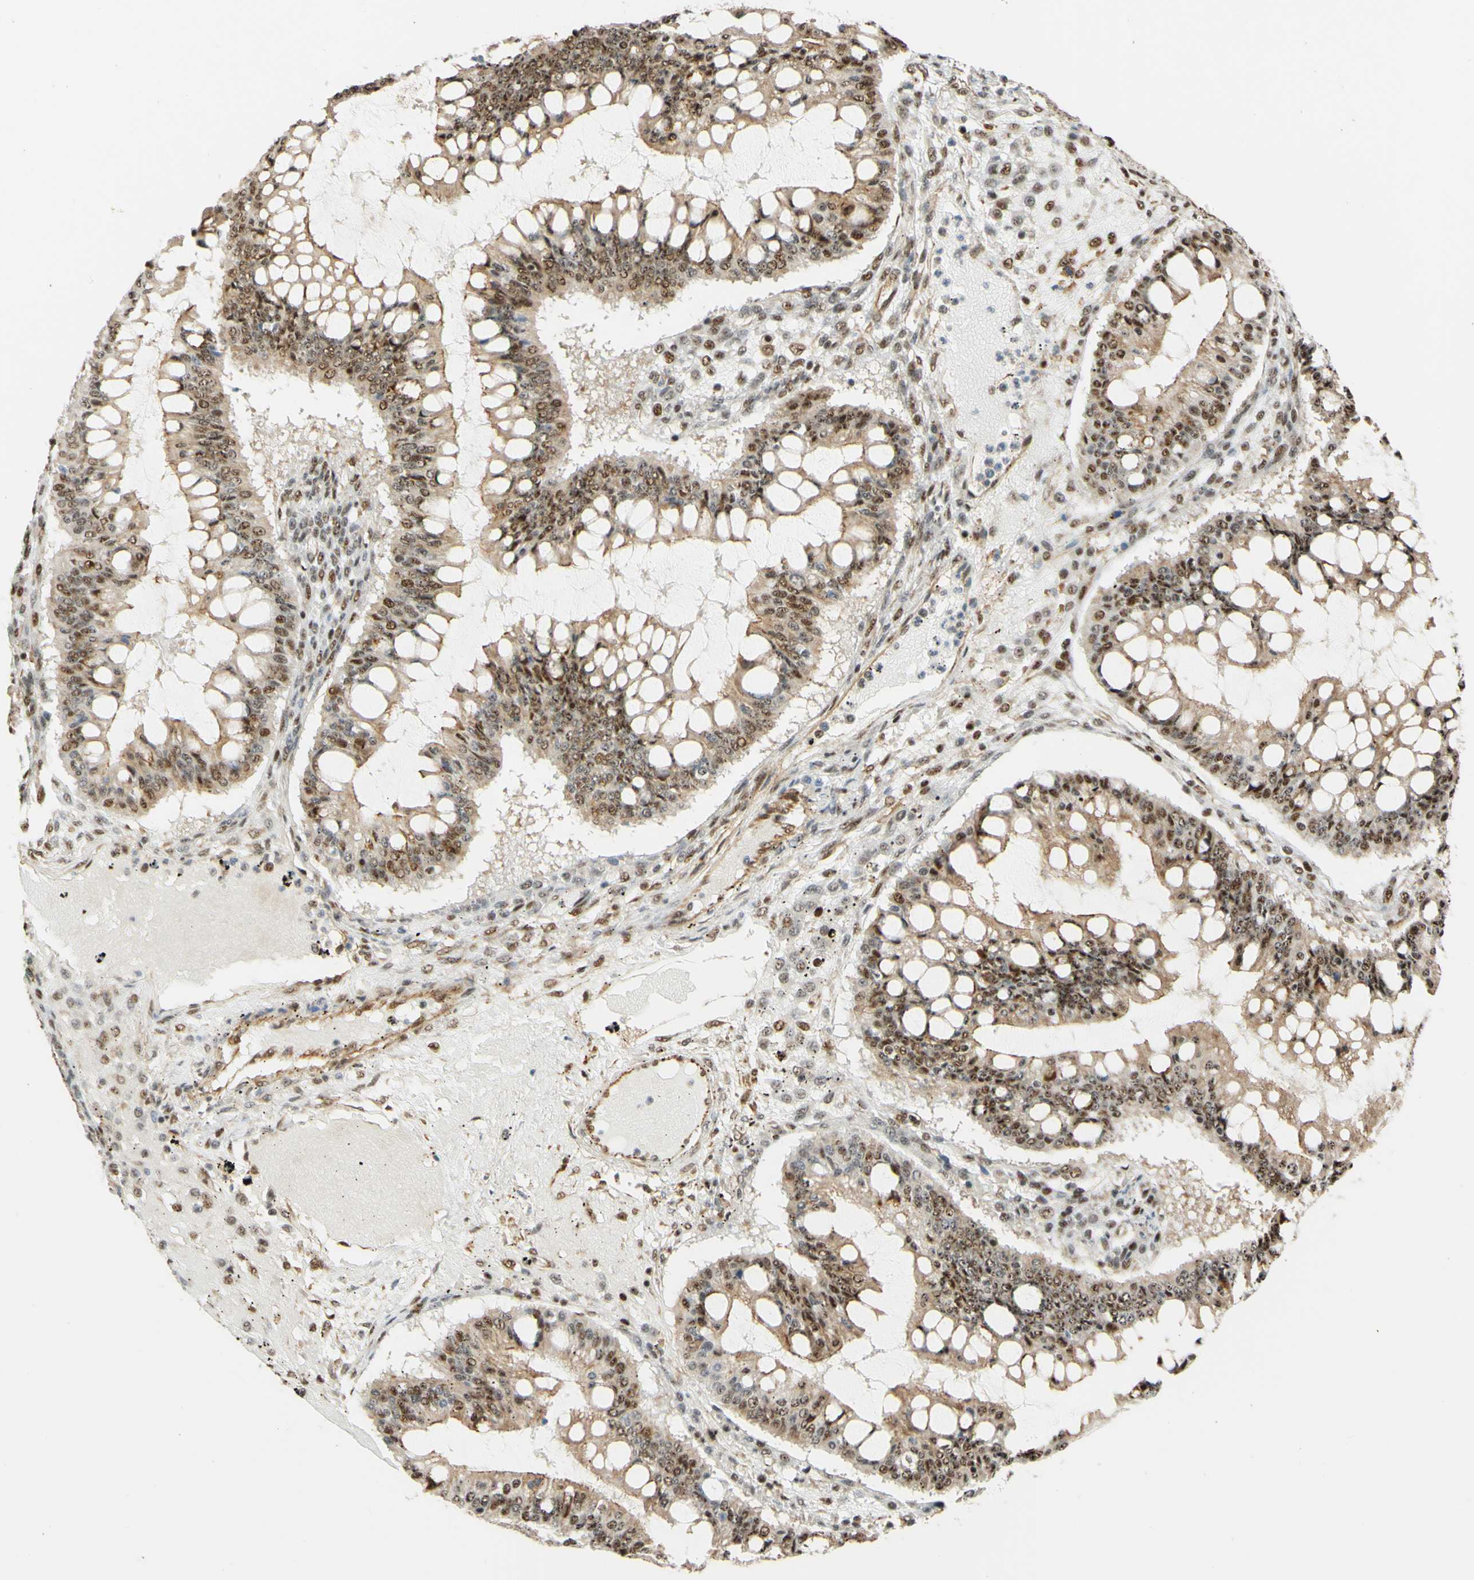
{"staining": {"intensity": "moderate", "quantity": ">75%", "location": "nuclear"}, "tissue": "ovarian cancer", "cell_type": "Tumor cells", "image_type": "cancer", "snomed": [{"axis": "morphology", "description": "Cystadenocarcinoma, mucinous, NOS"}, {"axis": "topography", "description": "Ovary"}], "caption": "Tumor cells show medium levels of moderate nuclear positivity in about >75% of cells in ovarian cancer.", "gene": "SAP18", "patient": {"sex": "female", "age": 73}}